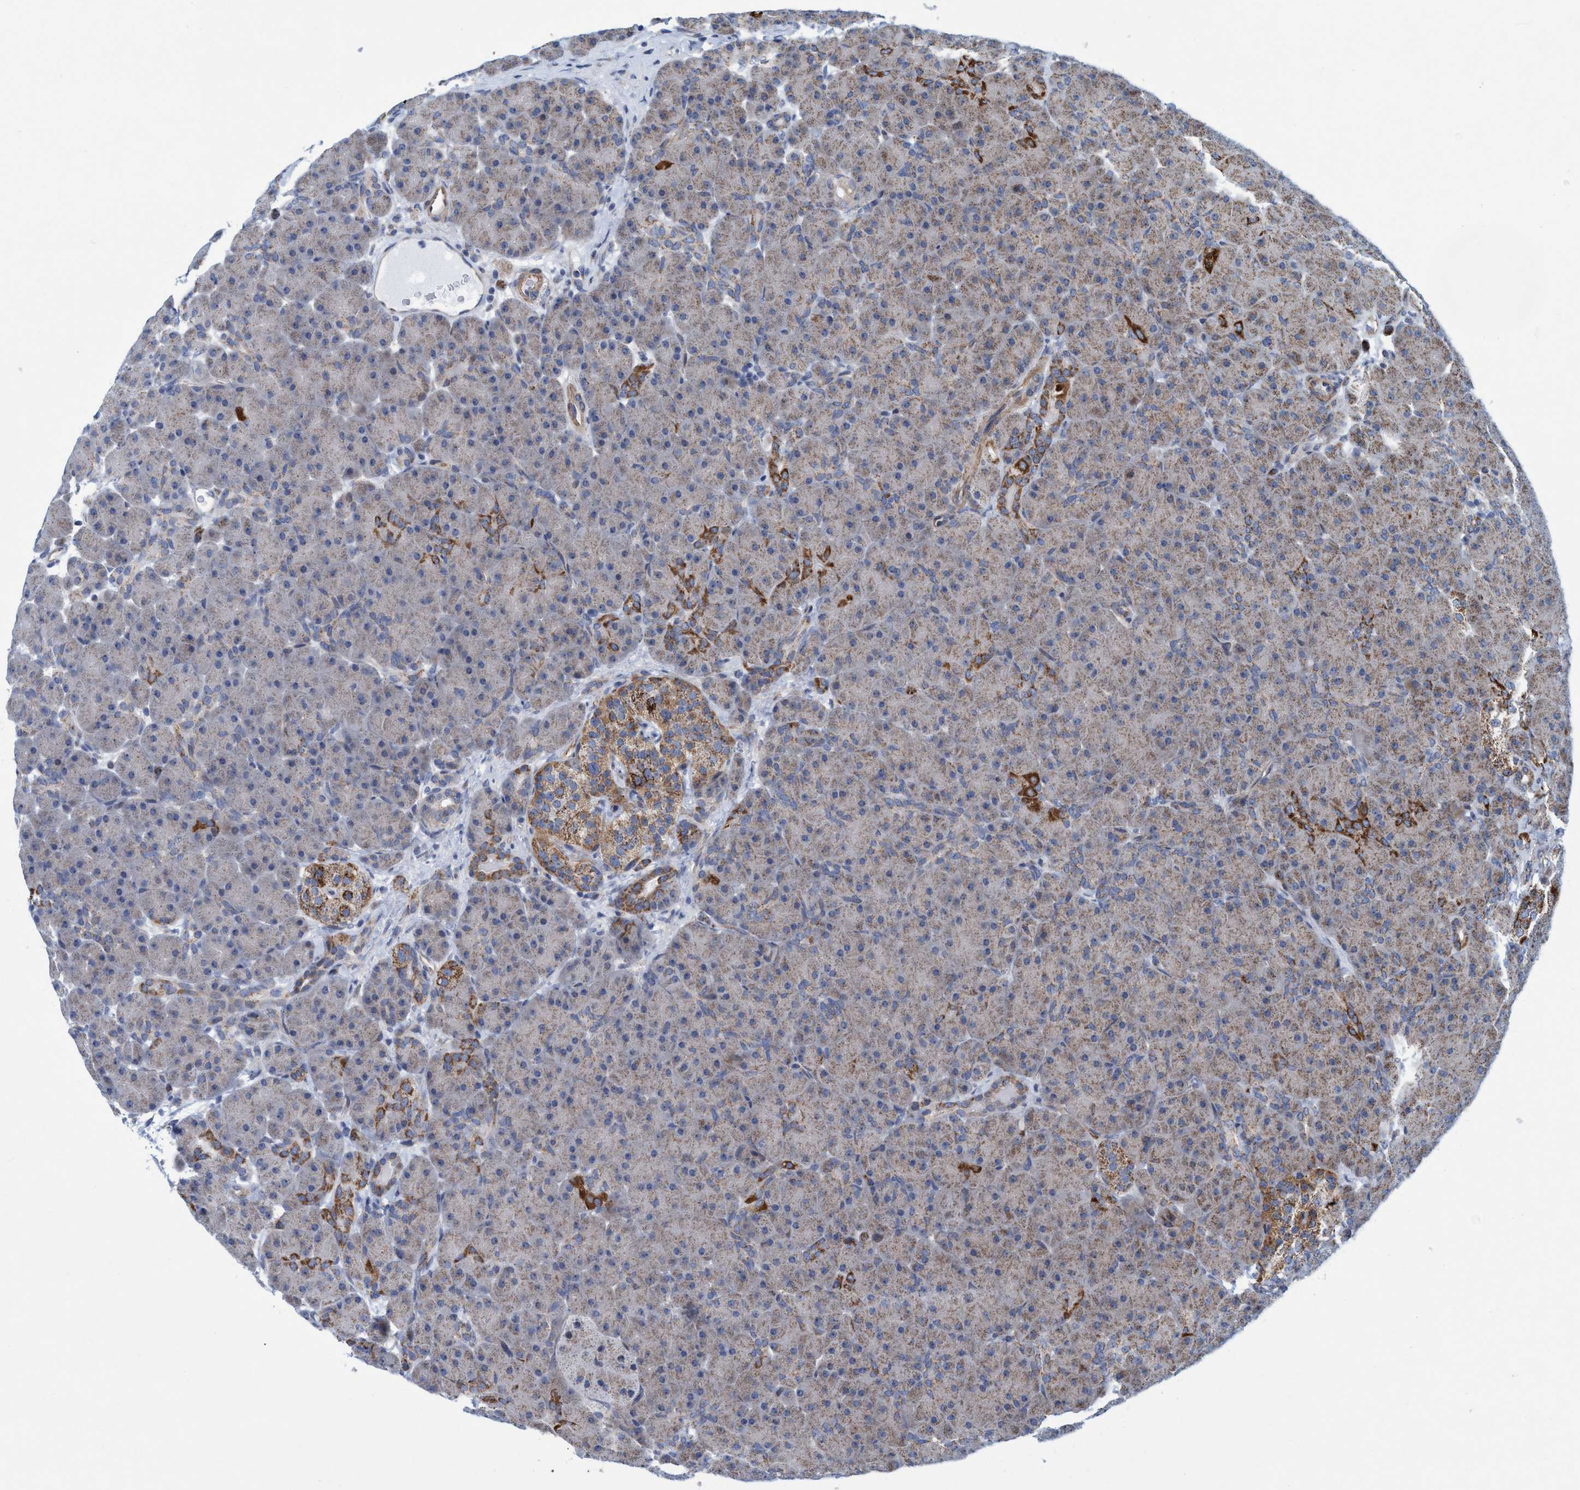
{"staining": {"intensity": "moderate", "quantity": "<25%", "location": "cytoplasmic/membranous"}, "tissue": "pancreas", "cell_type": "Exocrine glandular cells", "image_type": "normal", "snomed": [{"axis": "morphology", "description": "Normal tissue, NOS"}, {"axis": "topography", "description": "Pancreas"}], "caption": "Protein expression analysis of unremarkable human pancreas reveals moderate cytoplasmic/membranous expression in approximately <25% of exocrine glandular cells.", "gene": "POLR1F", "patient": {"sex": "male", "age": 66}}